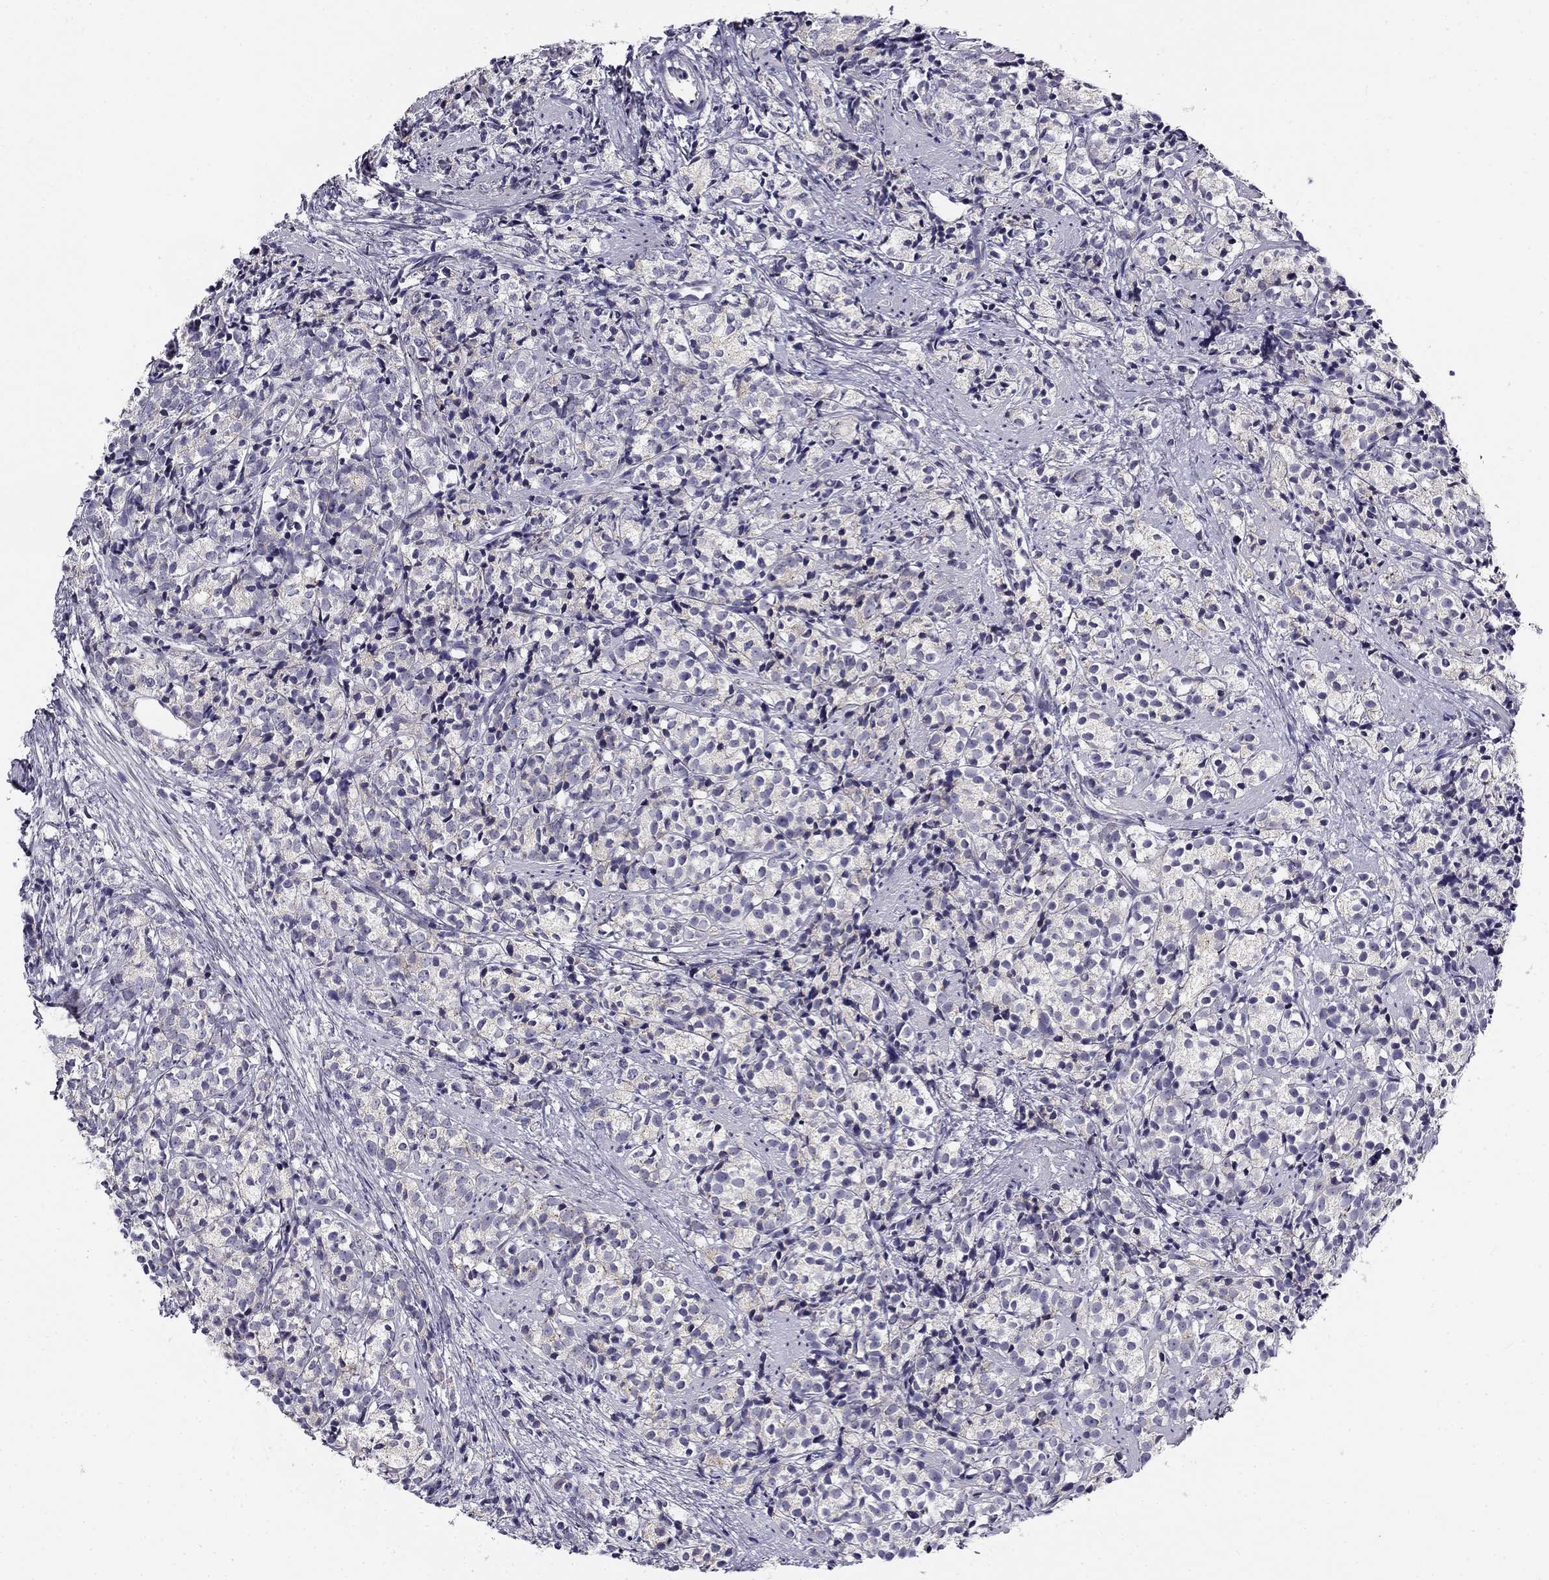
{"staining": {"intensity": "negative", "quantity": "none", "location": "none"}, "tissue": "prostate cancer", "cell_type": "Tumor cells", "image_type": "cancer", "snomed": [{"axis": "morphology", "description": "Adenocarcinoma, High grade"}, {"axis": "topography", "description": "Prostate"}], "caption": "This is an IHC micrograph of human high-grade adenocarcinoma (prostate). There is no positivity in tumor cells.", "gene": "CNR1", "patient": {"sex": "male", "age": 53}}